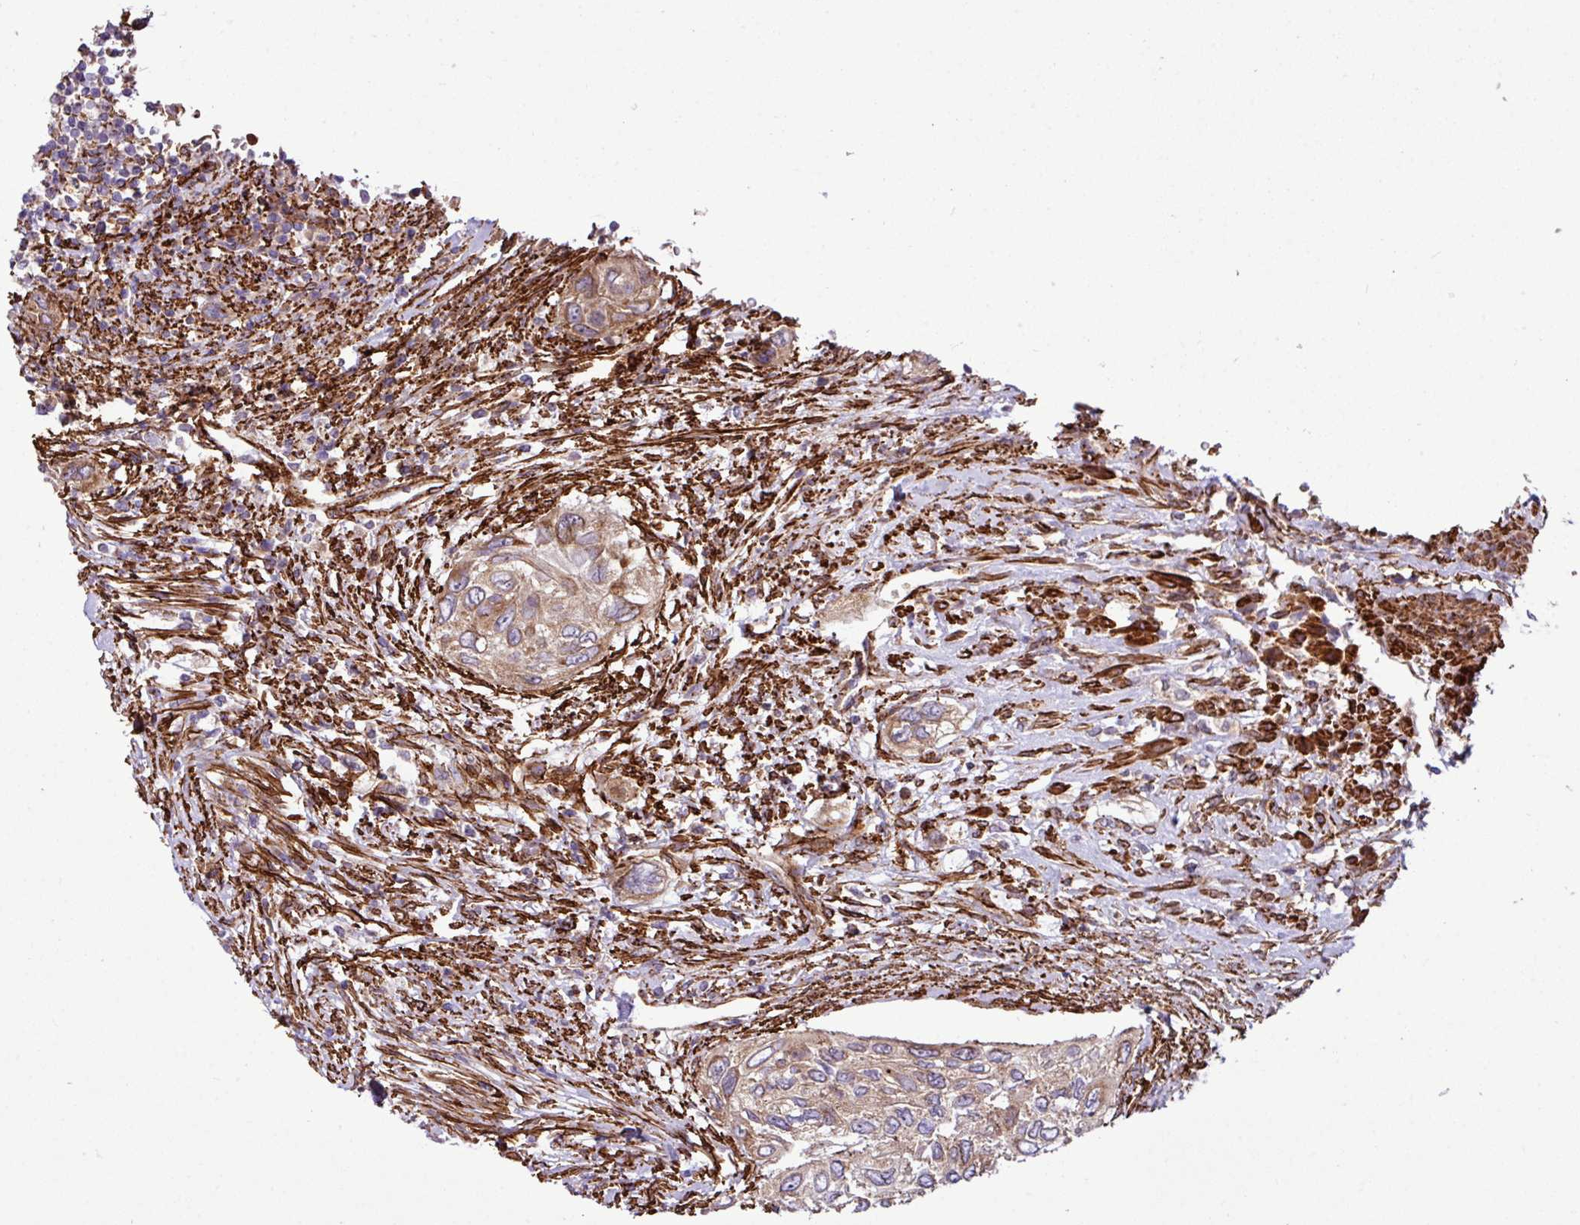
{"staining": {"intensity": "moderate", "quantity": ">75%", "location": "cytoplasmic/membranous"}, "tissue": "urothelial cancer", "cell_type": "Tumor cells", "image_type": "cancer", "snomed": [{"axis": "morphology", "description": "Urothelial carcinoma, High grade"}, {"axis": "topography", "description": "Urinary bladder"}], "caption": "Urothelial carcinoma (high-grade) stained with a brown dye reveals moderate cytoplasmic/membranous positive expression in approximately >75% of tumor cells.", "gene": "FAM47E", "patient": {"sex": "female", "age": 60}}